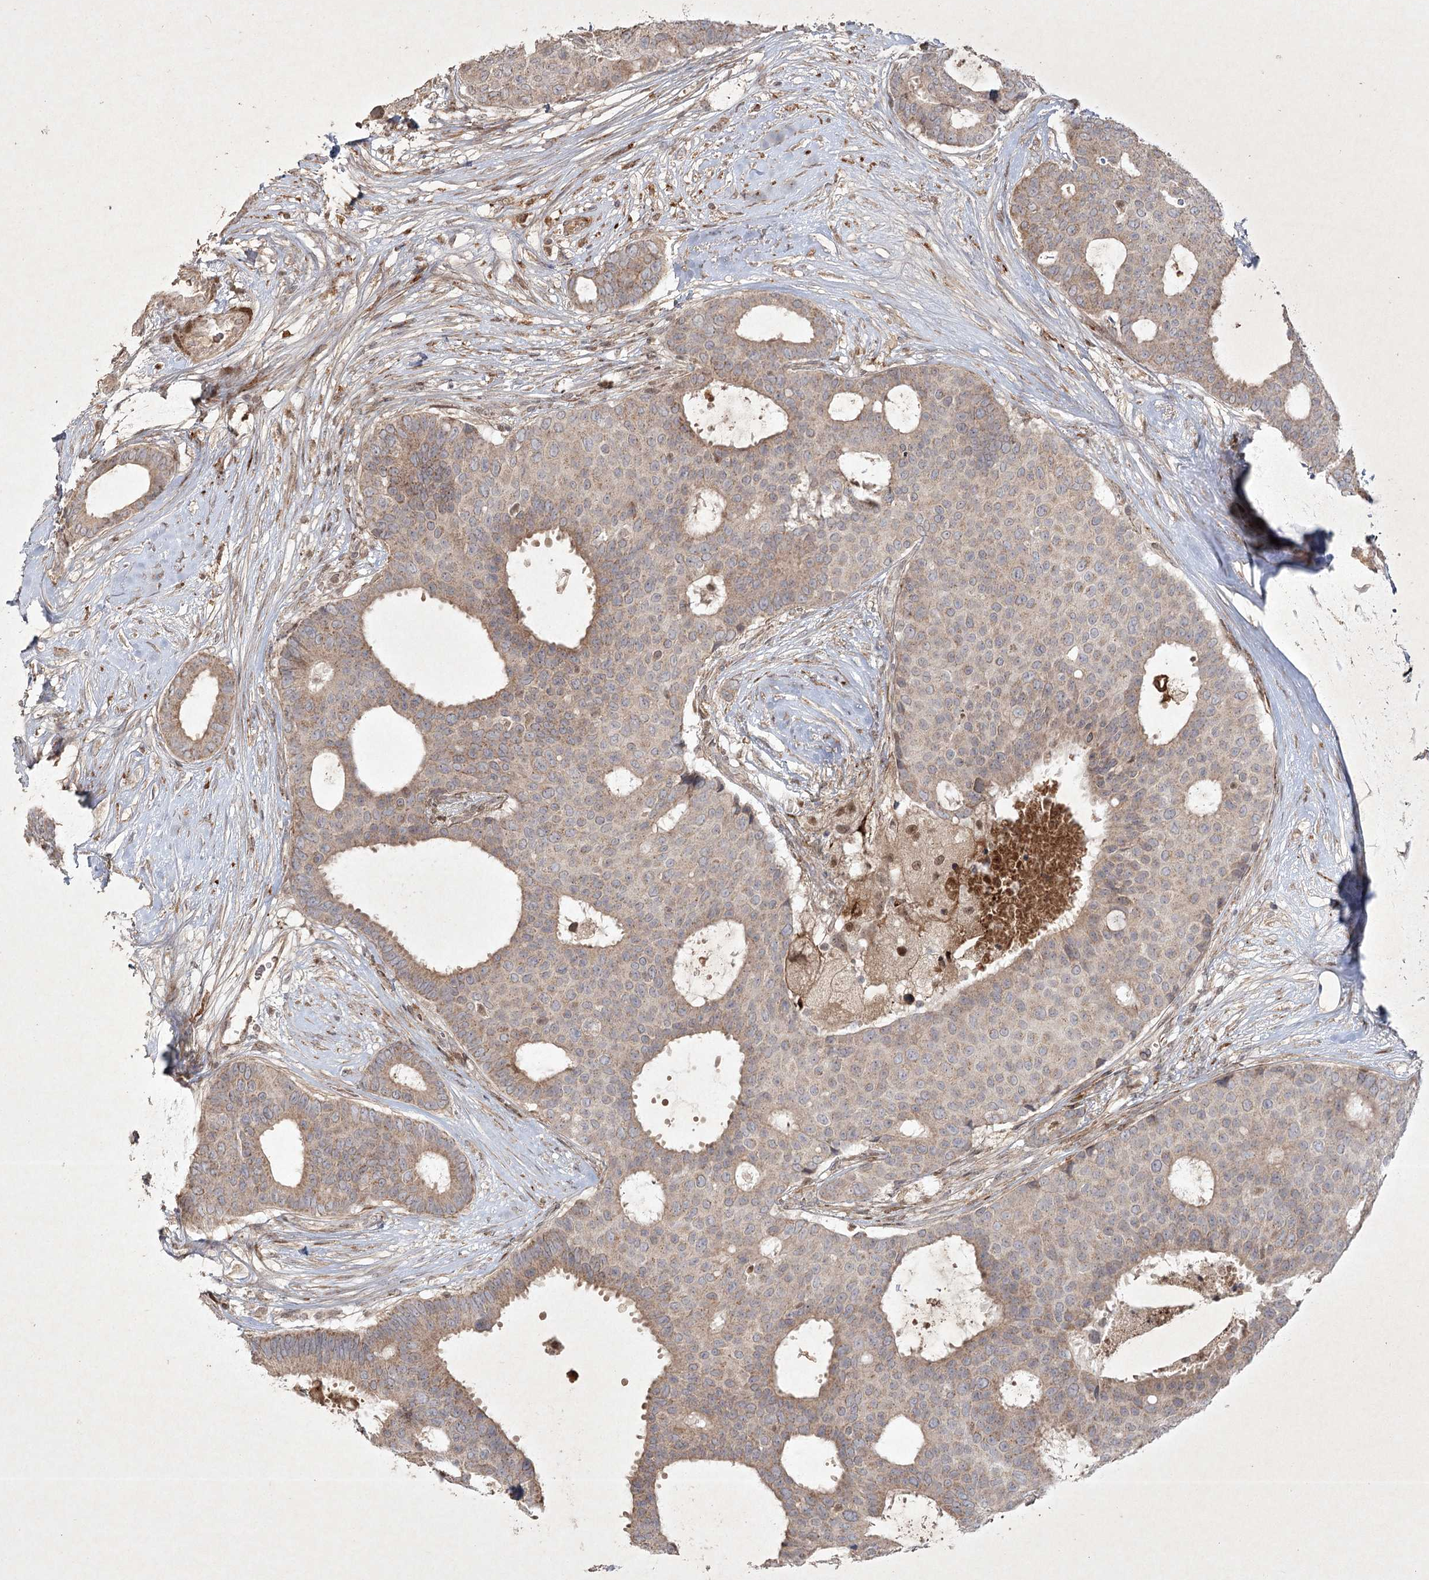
{"staining": {"intensity": "weak", "quantity": "25%-75%", "location": "cytoplasmic/membranous"}, "tissue": "breast cancer", "cell_type": "Tumor cells", "image_type": "cancer", "snomed": [{"axis": "morphology", "description": "Duct carcinoma"}, {"axis": "topography", "description": "Breast"}], "caption": "Breast cancer (infiltrating ductal carcinoma) tissue exhibits weak cytoplasmic/membranous expression in approximately 25%-75% of tumor cells, visualized by immunohistochemistry. (brown staining indicates protein expression, while blue staining denotes nuclei).", "gene": "KBTBD4", "patient": {"sex": "female", "age": 75}}